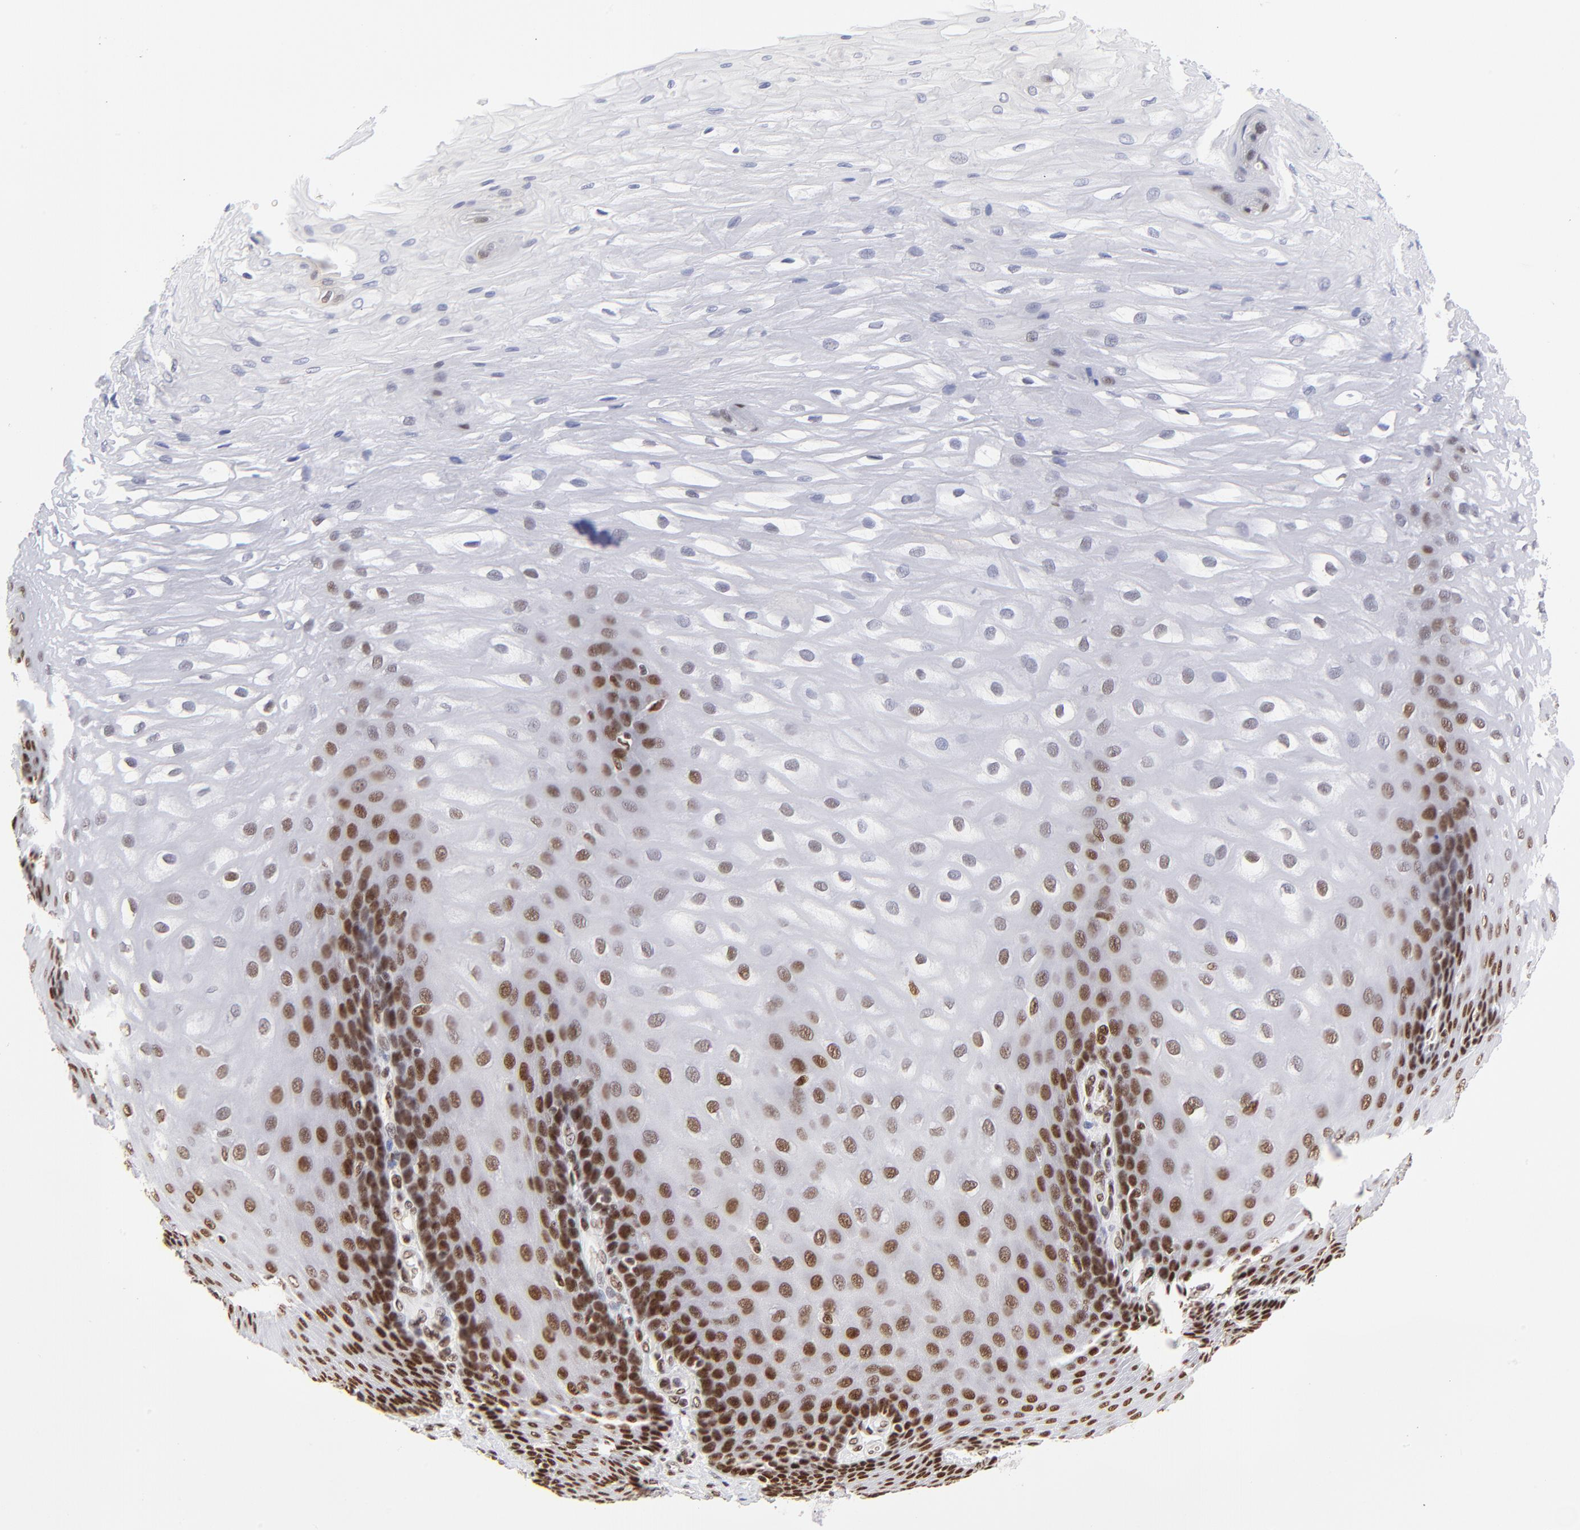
{"staining": {"intensity": "strong", "quantity": "25%-75%", "location": "nuclear"}, "tissue": "esophagus", "cell_type": "Squamous epithelial cells", "image_type": "normal", "snomed": [{"axis": "morphology", "description": "Normal tissue, NOS"}, {"axis": "morphology", "description": "Adenocarcinoma, NOS"}, {"axis": "topography", "description": "Esophagus"}, {"axis": "topography", "description": "Stomach"}], "caption": "Protein expression analysis of unremarkable esophagus shows strong nuclear expression in approximately 25%-75% of squamous epithelial cells. (brown staining indicates protein expression, while blue staining denotes nuclei).", "gene": "ZMYM3", "patient": {"sex": "male", "age": 62}}